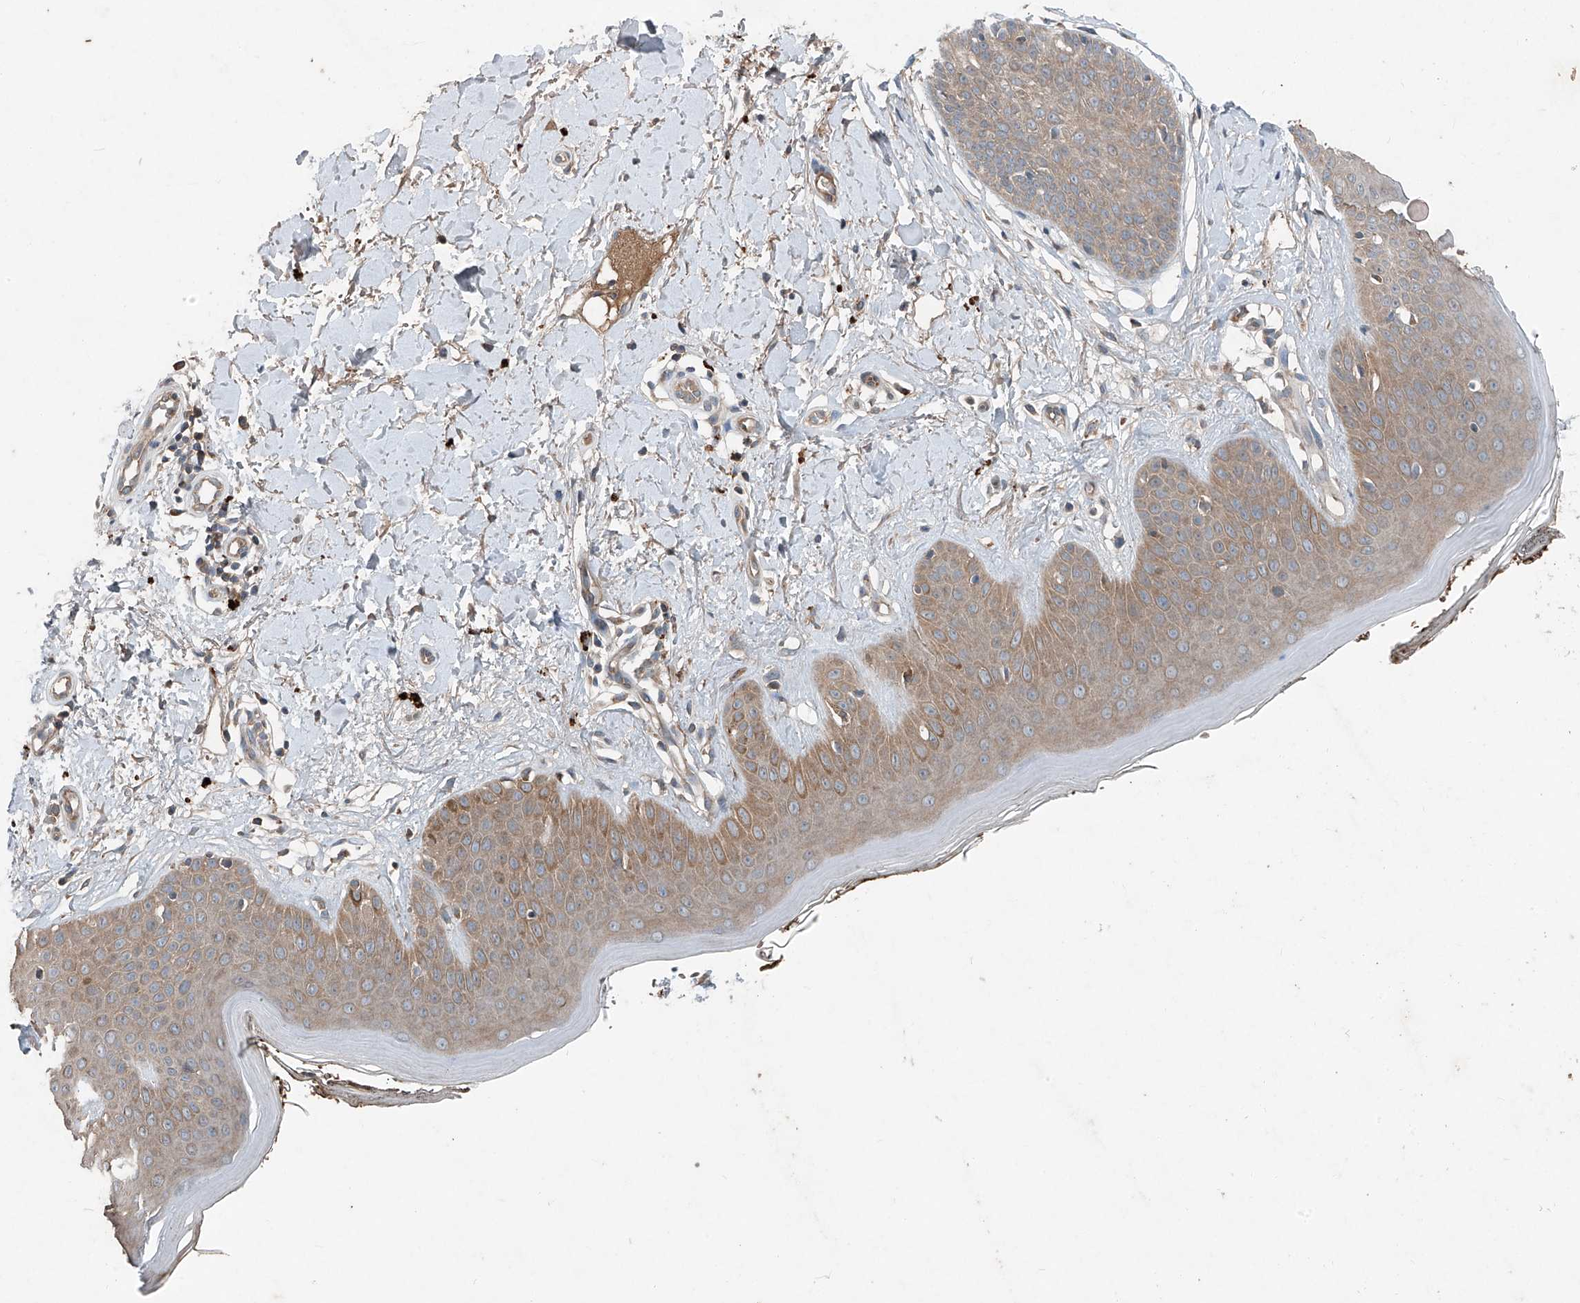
{"staining": {"intensity": "weak", "quantity": ">75%", "location": "cytoplasmic/membranous"}, "tissue": "skin", "cell_type": "Fibroblasts", "image_type": "normal", "snomed": [{"axis": "morphology", "description": "Normal tissue, NOS"}, {"axis": "topography", "description": "Skin"}], "caption": "A brown stain labels weak cytoplasmic/membranous staining of a protein in fibroblasts of normal skin. (brown staining indicates protein expression, while blue staining denotes nuclei).", "gene": "FOXRED2", "patient": {"sex": "female", "age": 64}}